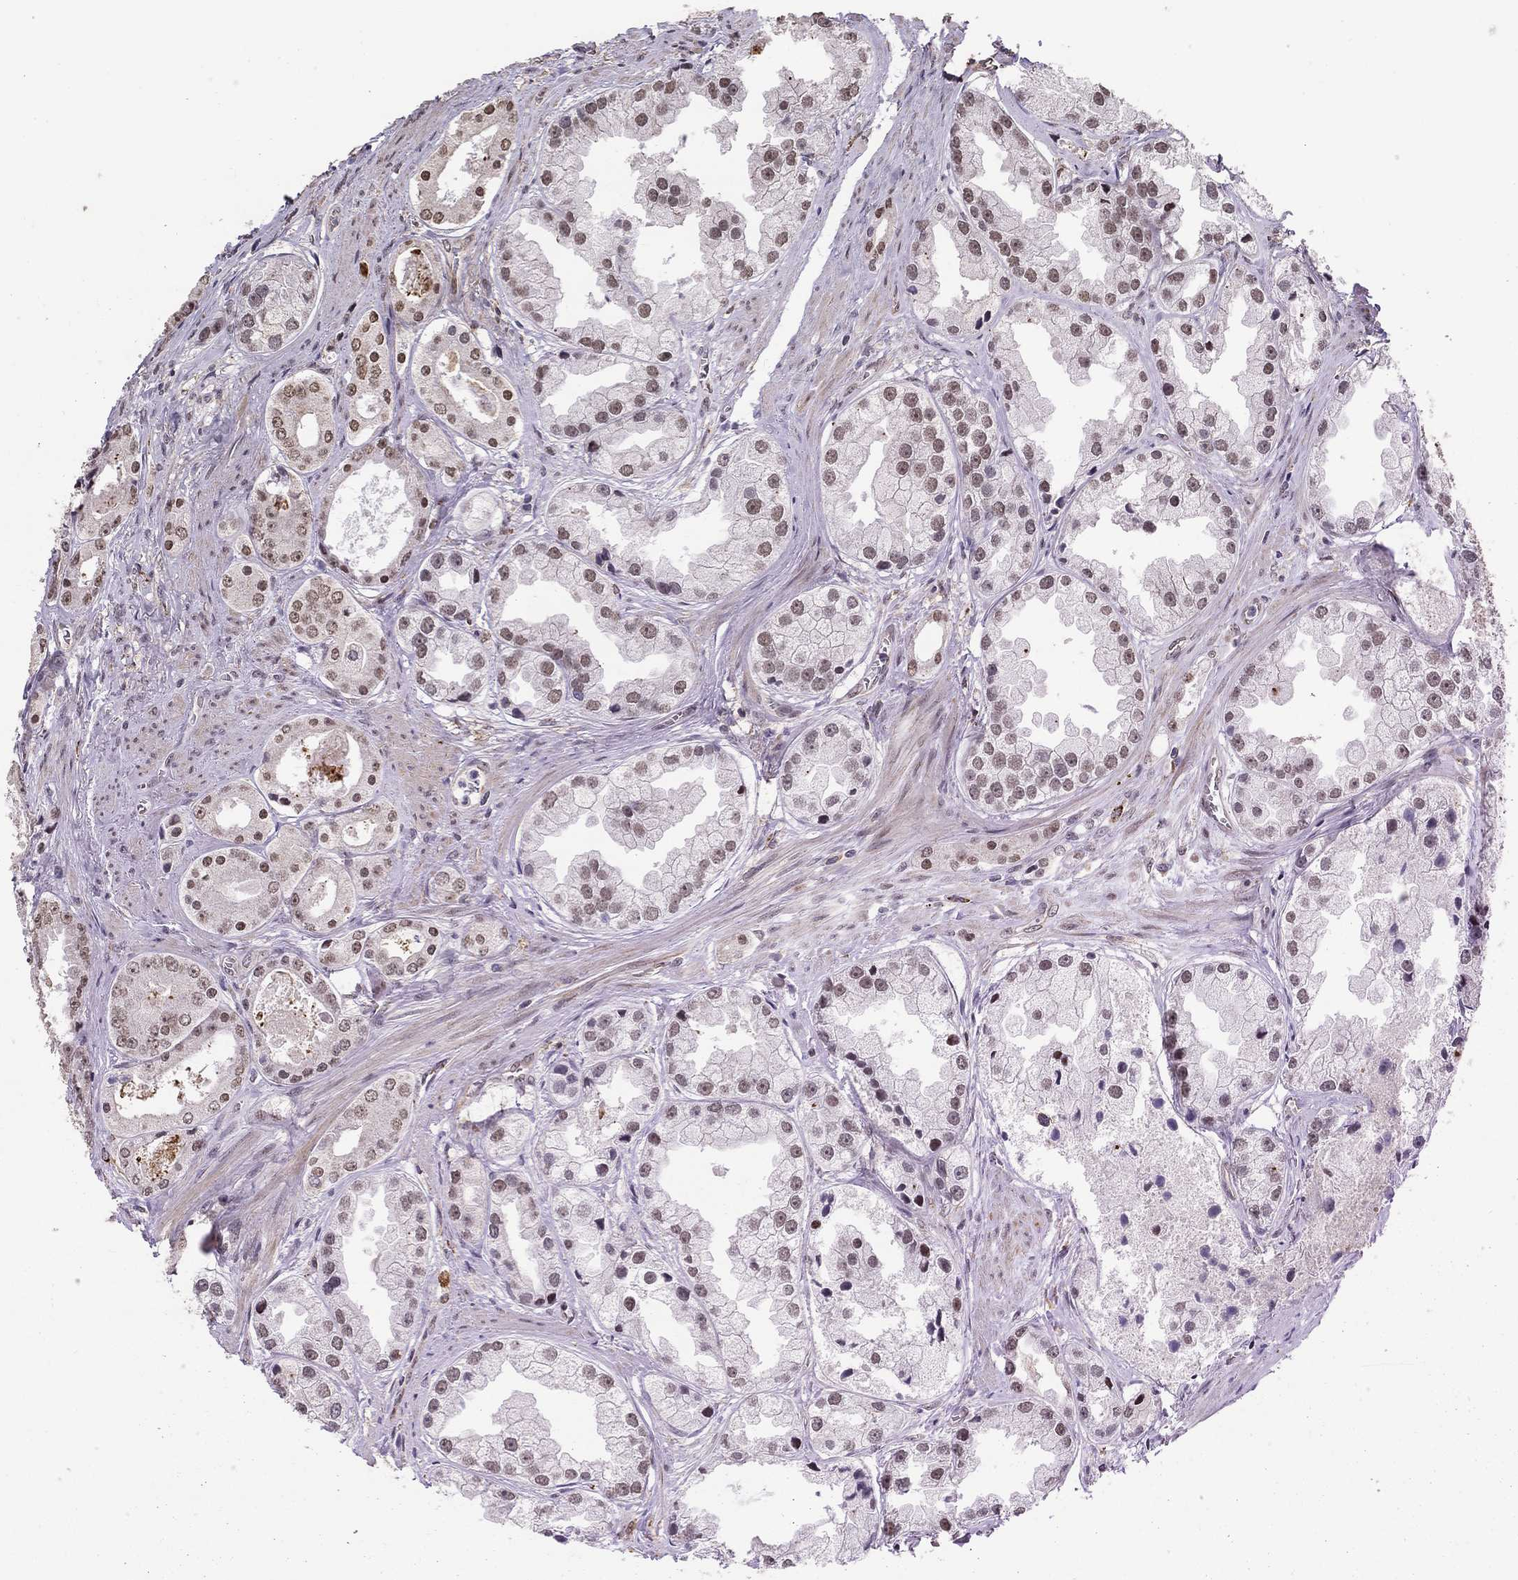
{"staining": {"intensity": "moderate", "quantity": ">75%", "location": "nuclear"}, "tissue": "prostate cancer", "cell_type": "Tumor cells", "image_type": "cancer", "snomed": [{"axis": "morphology", "description": "Adenocarcinoma, NOS"}, {"axis": "topography", "description": "Prostate"}], "caption": "Brown immunohistochemical staining in prostate cancer (adenocarcinoma) displays moderate nuclear positivity in approximately >75% of tumor cells.", "gene": "GRIA3", "patient": {"sex": "male", "age": 61}}